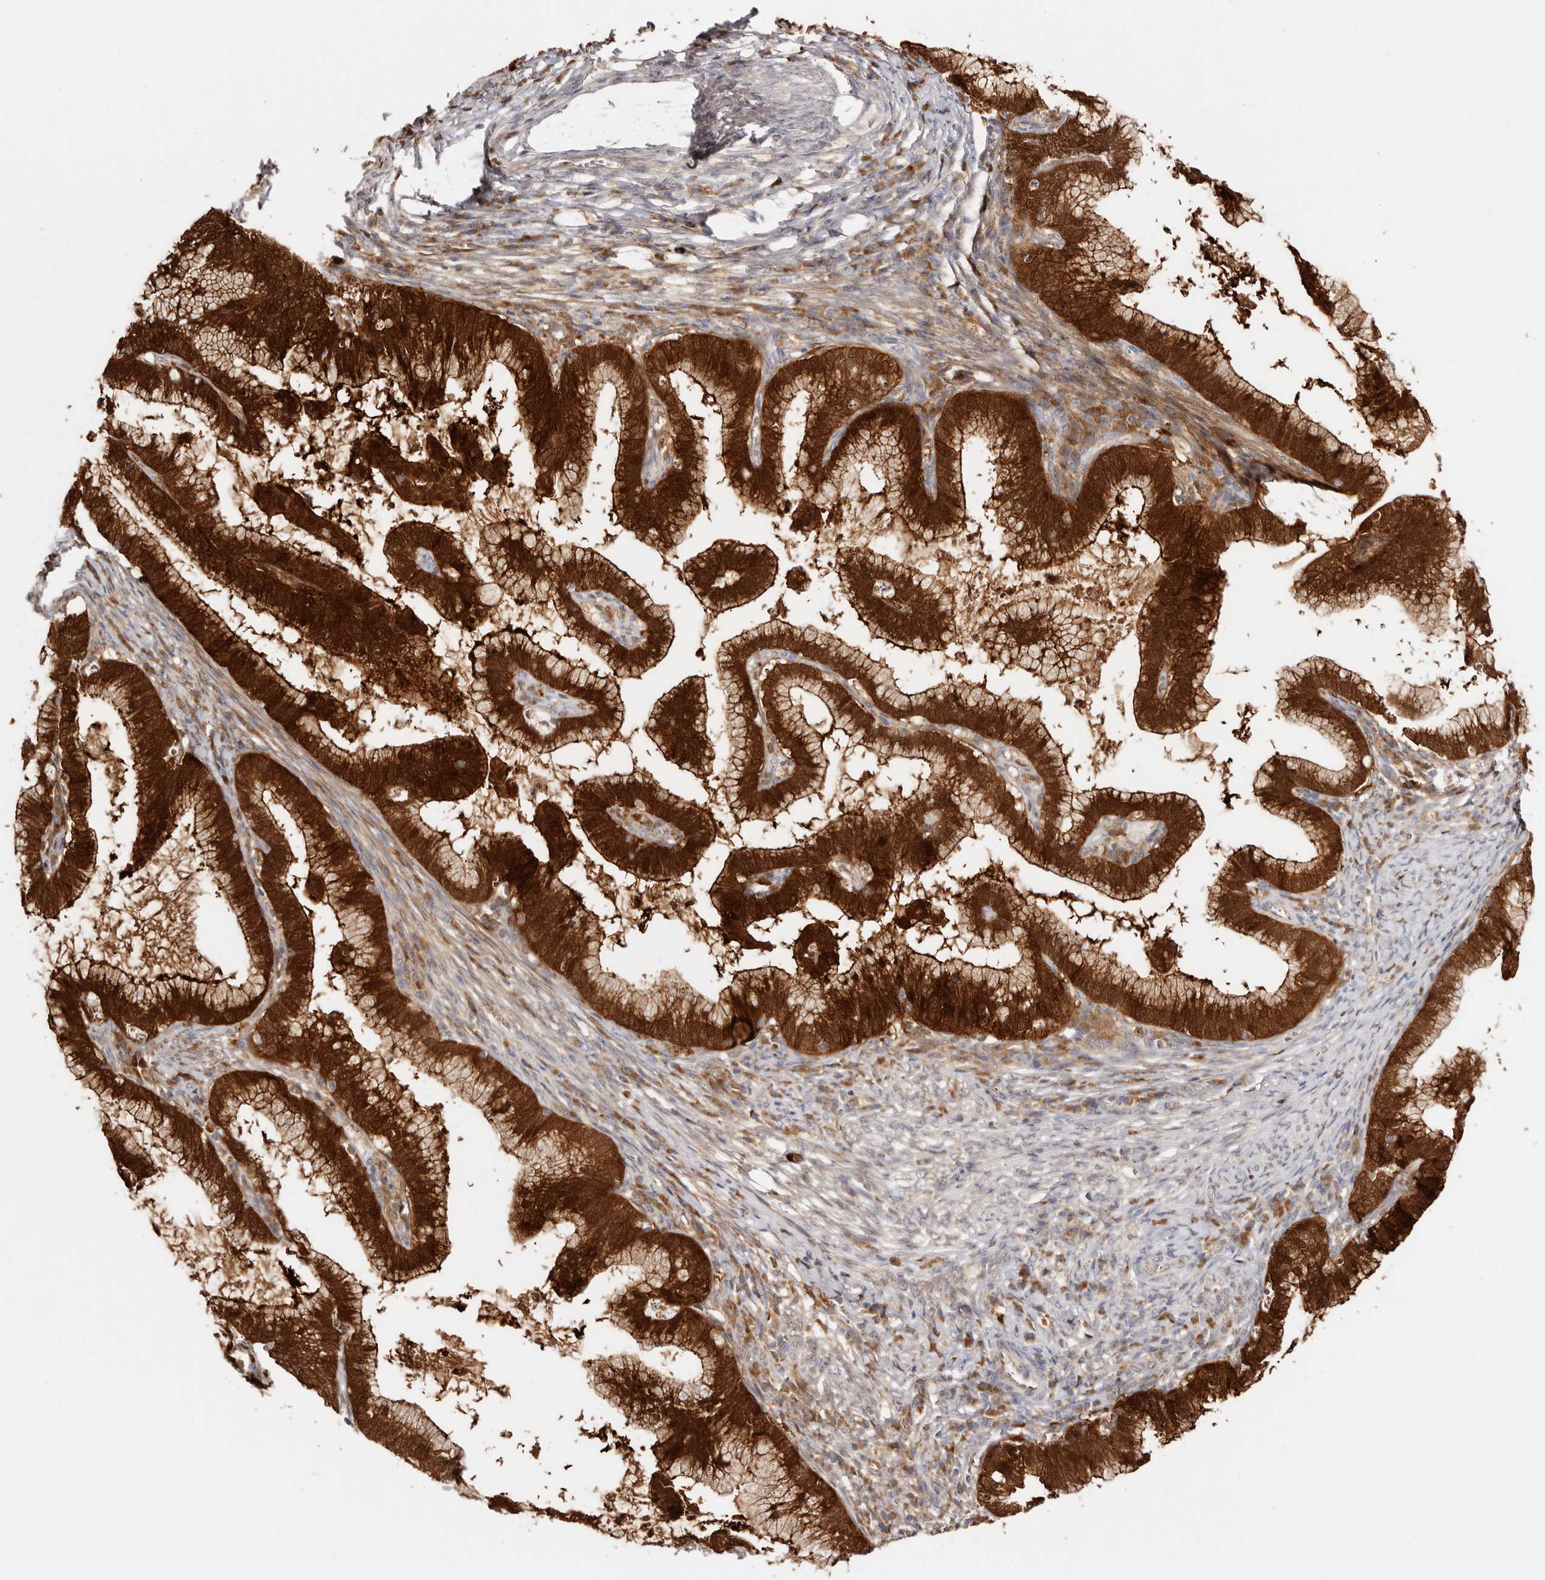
{"staining": {"intensity": "strong", "quantity": ">75%", "location": "cytoplasmic/membranous,nuclear"}, "tissue": "cervical cancer", "cell_type": "Tumor cells", "image_type": "cancer", "snomed": [{"axis": "morphology", "description": "Adenocarcinoma, NOS"}, {"axis": "topography", "description": "Cervix"}], "caption": "Adenocarcinoma (cervical) stained with IHC demonstrates strong cytoplasmic/membranous and nuclear expression in about >75% of tumor cells.", "gene": "BCL2L15", "patient": {"sex": "female", "age": 36}}